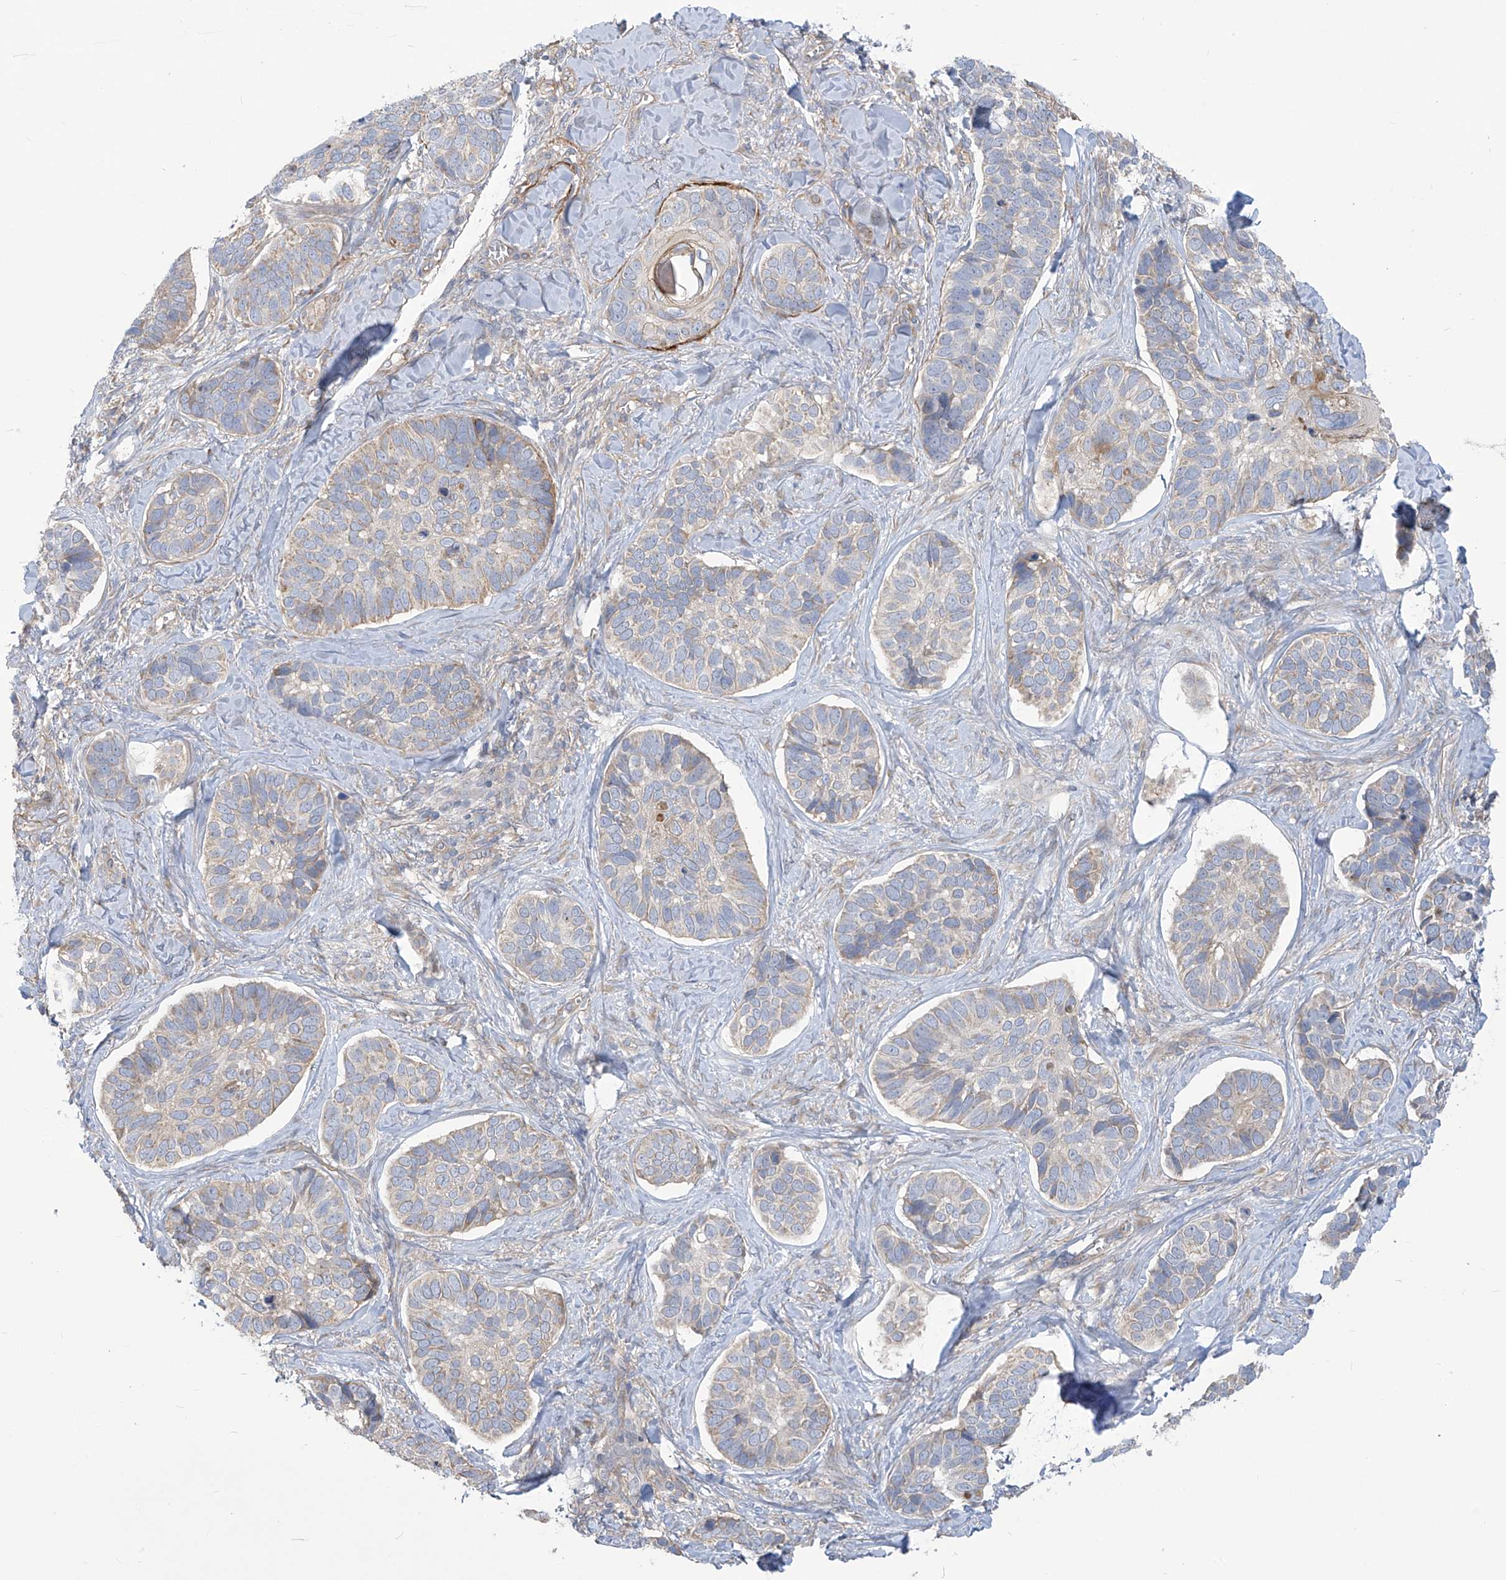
{"staining": {"intensity": "weak", "quantity": "25%-75%", "location": "cytoplasmic/membranous"}, "tissue": "skin cancer", "cell_type": "Tumor cells", "image_type": "cancer", "snomed": [{"axis": "morphology", "description": "Basal cell carcinoma"}, {"axis": "topography", "description": "Skin"}], "caption": "Protein expression analysis of skin cancer (basal cell carcinoma) reveals weak cytoplasmic/membranous staining in about 25%-75% of tumor cells.", "gene": "ADAT2", "patient": {"sex": "male", "age": 62}}